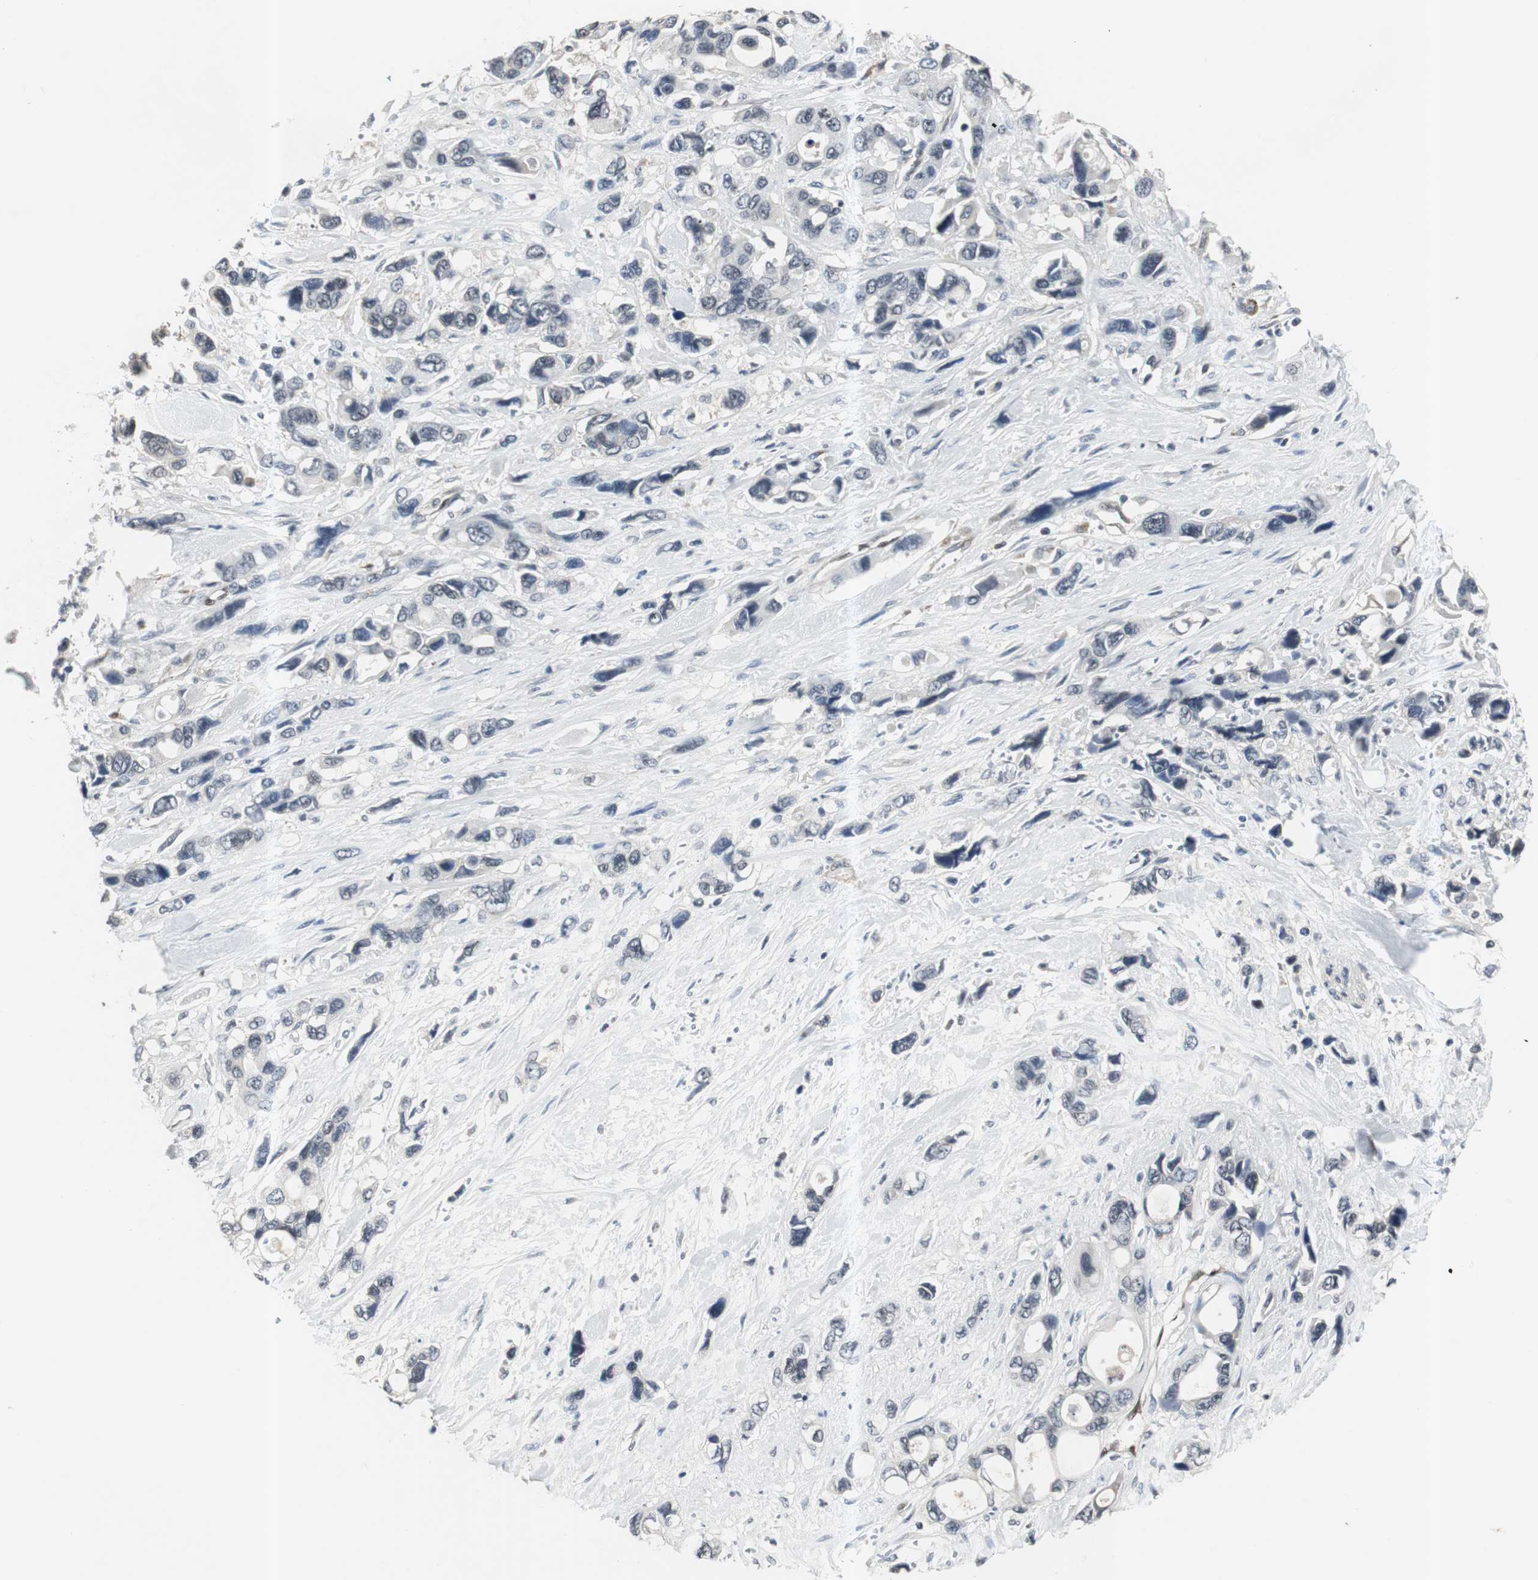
{"staining": {"intensity": "negative", "quantity": "none", "location": "none"}, "tissue": "pancreatic cancer", "cell_type": "Tumor cells", "image_type": "cancer", "snomed": [{"axis": "morphology", "description": "Adenocarcinoma, NOS"}, {"axis": "topography", "description": "Pancreas"}], "caption": "A high-resolution photomicrograph shows immunohistochemistry (IHC) staining of pancreatic cancer (adenocarcinoma), which demonstrates no significant expression in tumor cells.", "gene": "SMAD1", "patient": {"sex": "male", "age": 46}}